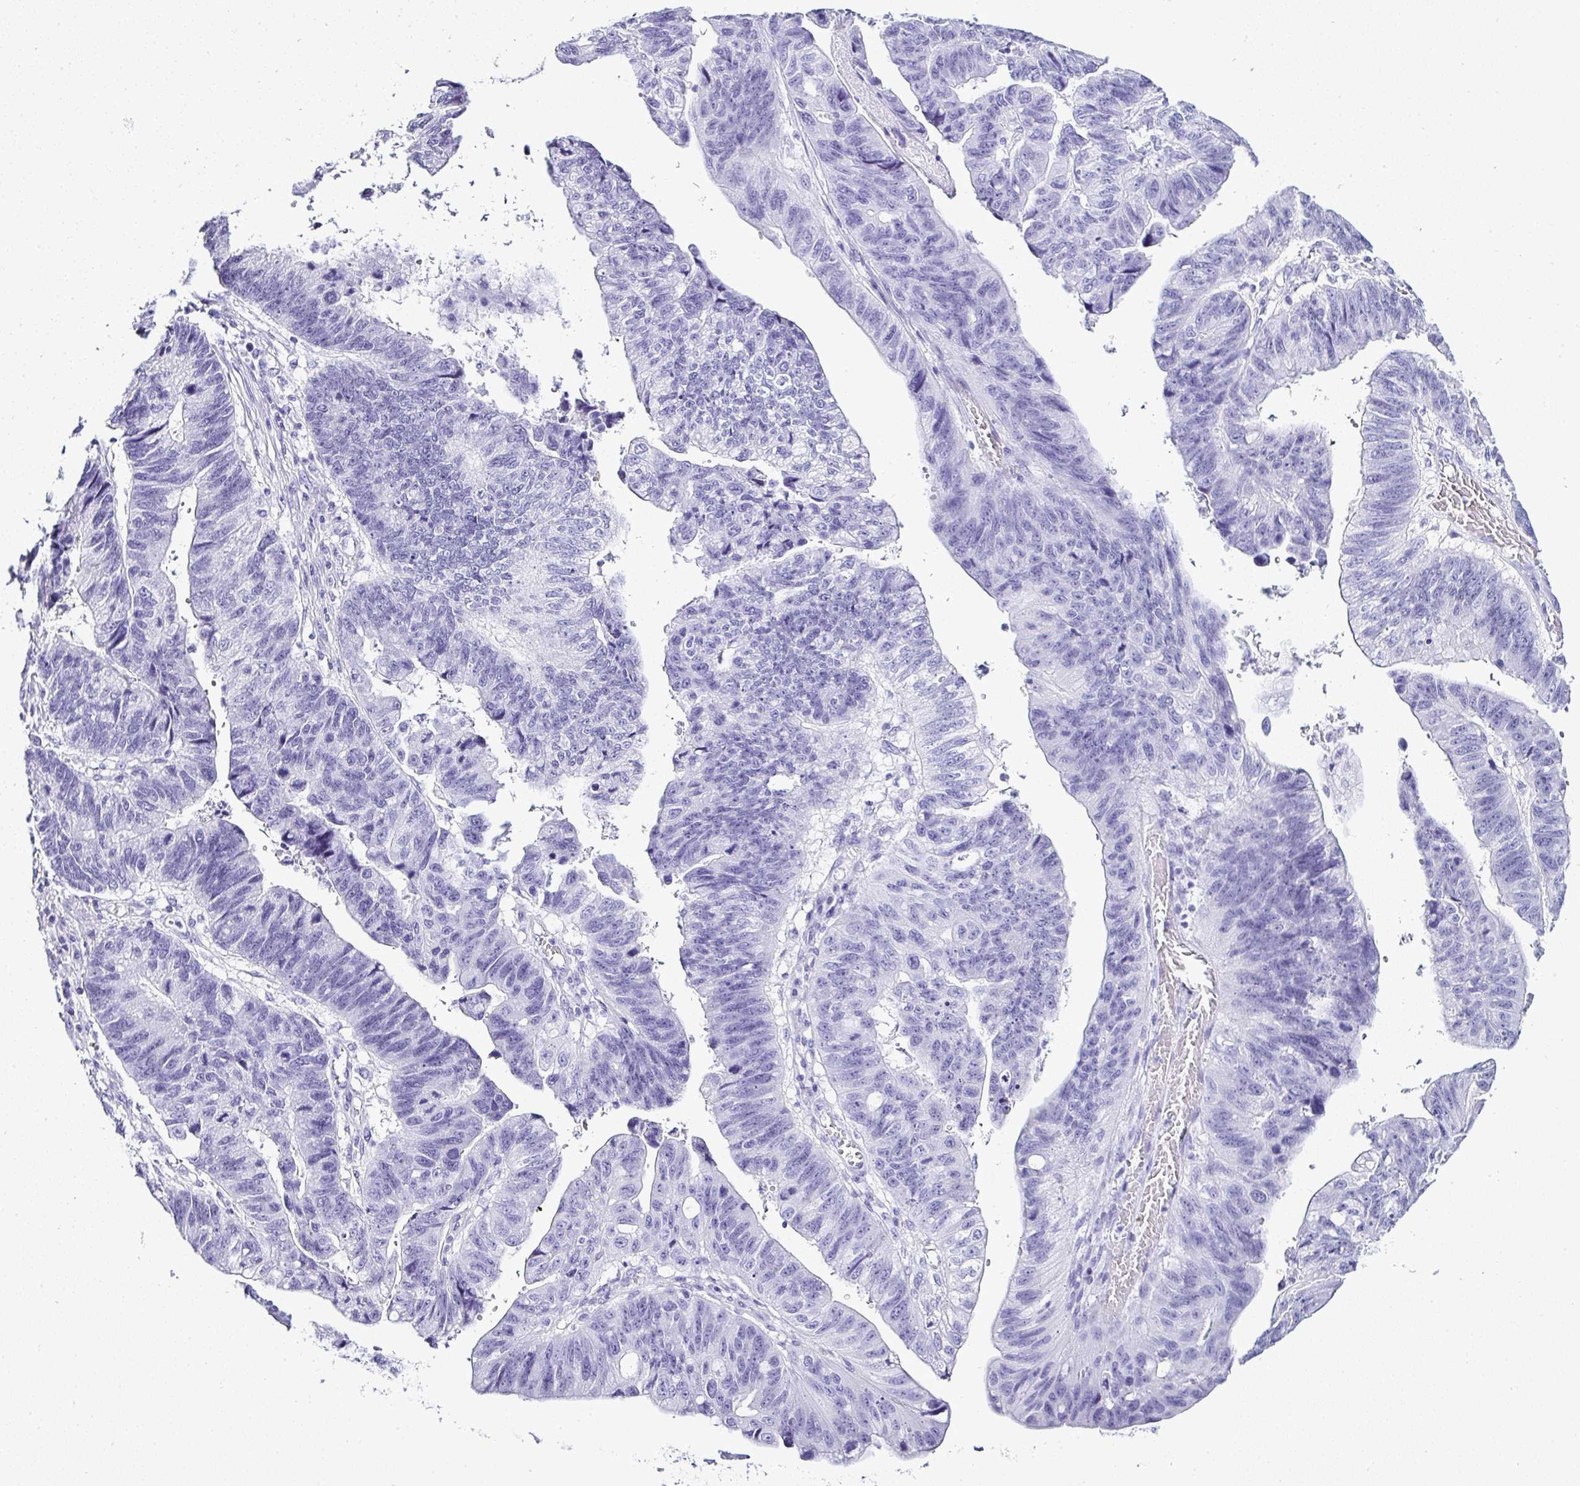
{"staining": {"intensity": "negative", "quantity": "none", "location": "none"}, "tissue": "stomach cancer", "cell_type": "Tumor cells", "image_type": "cancer", "snomed": [{"axis": "morphology", "description": "Adenocarcinoma, NOS"}, {"axis": "topography", "description": "Stomach"}], "caption": "High power microscopy micrograph of an IHC photomicrograph of adenocarcinoma (stomach), revealing no significant staining in tumor cells.", "gene": "SERPINB3", "patient": {"sex": "male", "age": 59}}